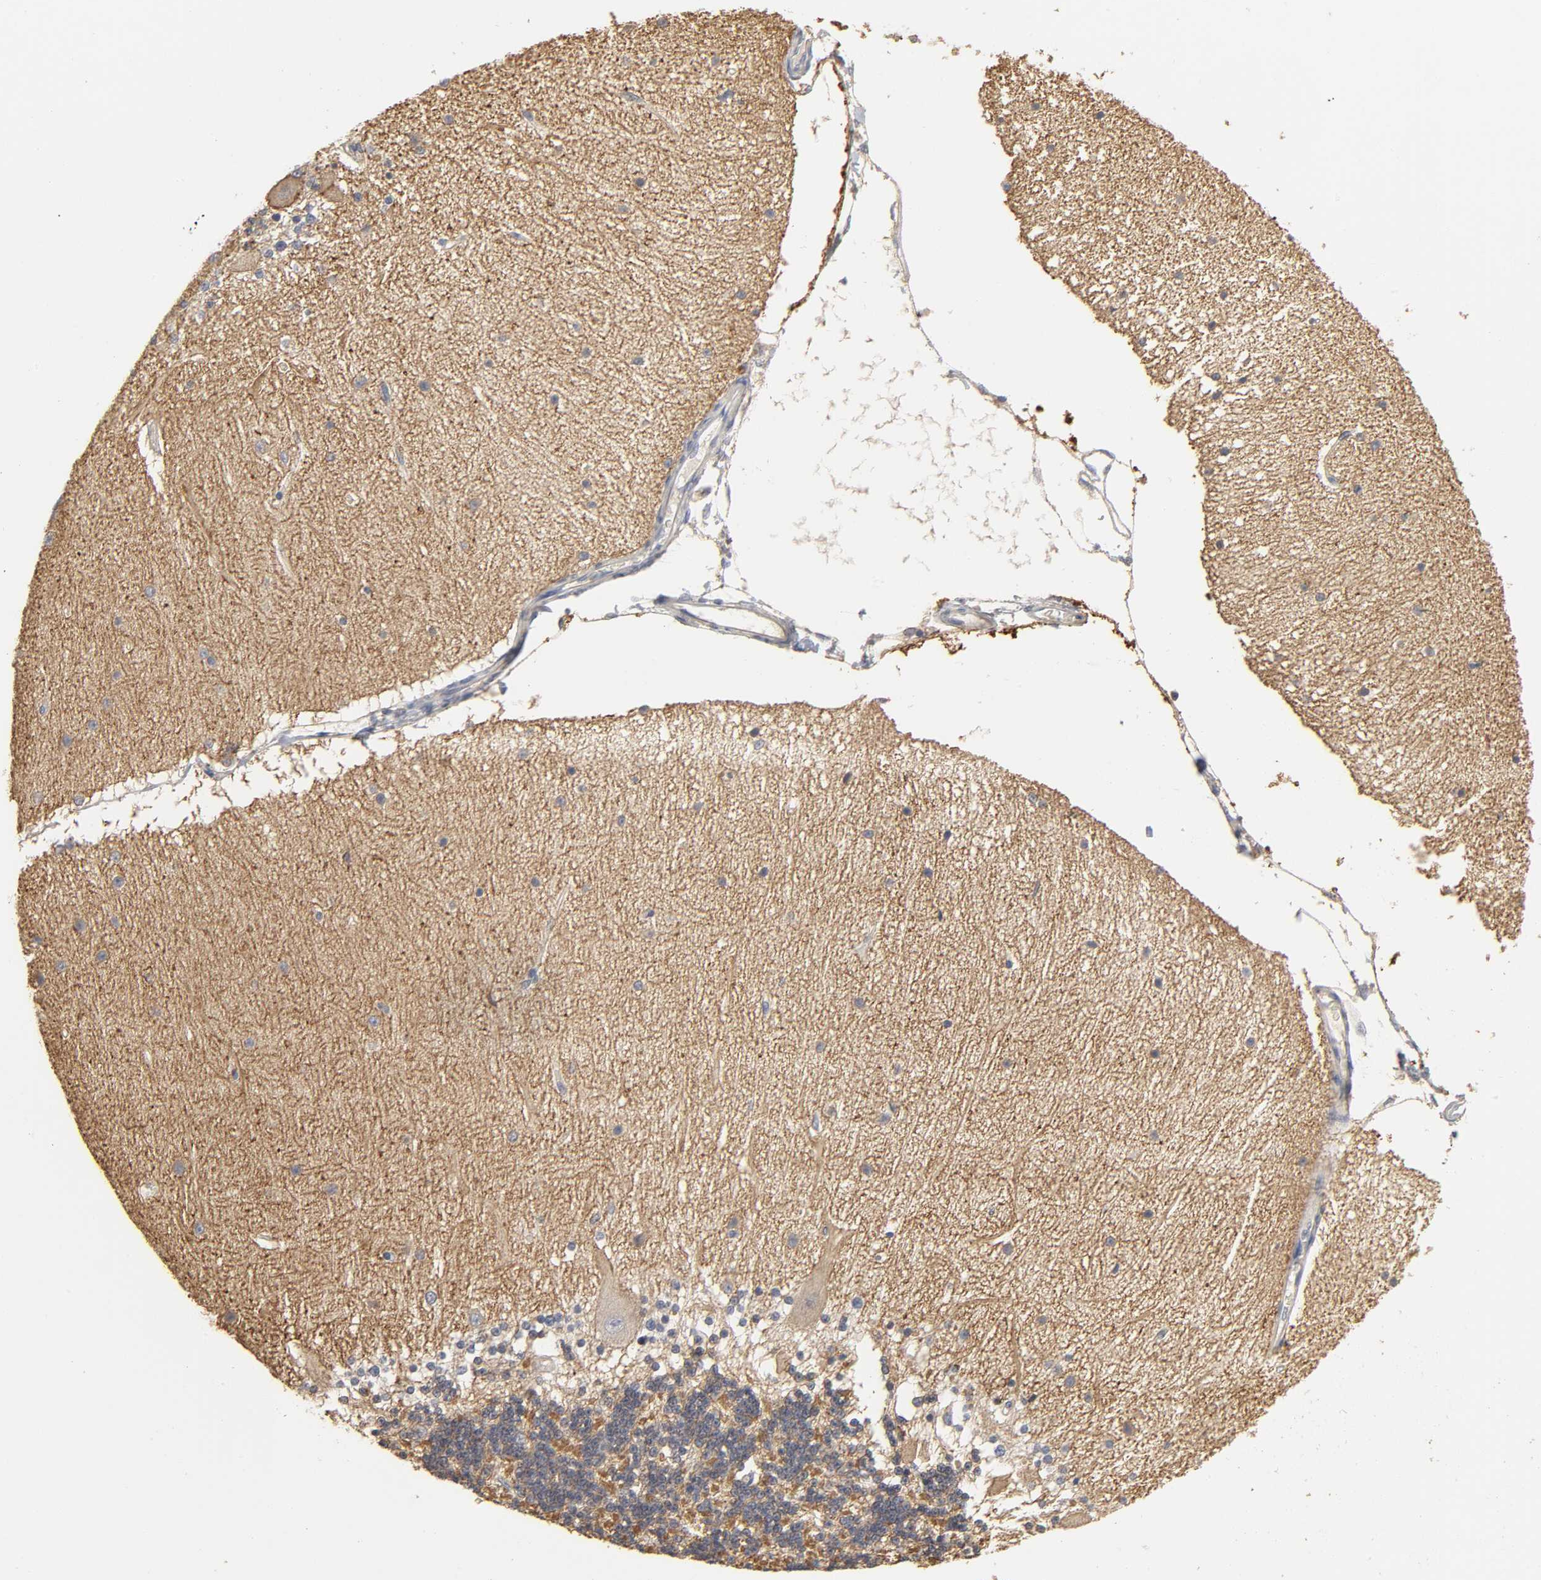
{"staining": {"intensity": "moderate", "quantity": "25%-75%", "location": "cytoplasmic/membranous"}, "tissue": "cerebellum", "cell_type": "Cells in granular layer", "image_type": "normal", "snomed": [{"axis": "morphology", "description": "Normal tissue, NOS"}, {"axis": "topography", "description": "Cerebellum"}], "caption": "High-power microscopy captured an IHC histopathology image of normal cerebellum, revealing moderate cytoplasmic/membranous expression in about 25%-75% of cells in granular layer.", "gene": "SLC10A2", "patient": {"sex": "female", "age": 54}}